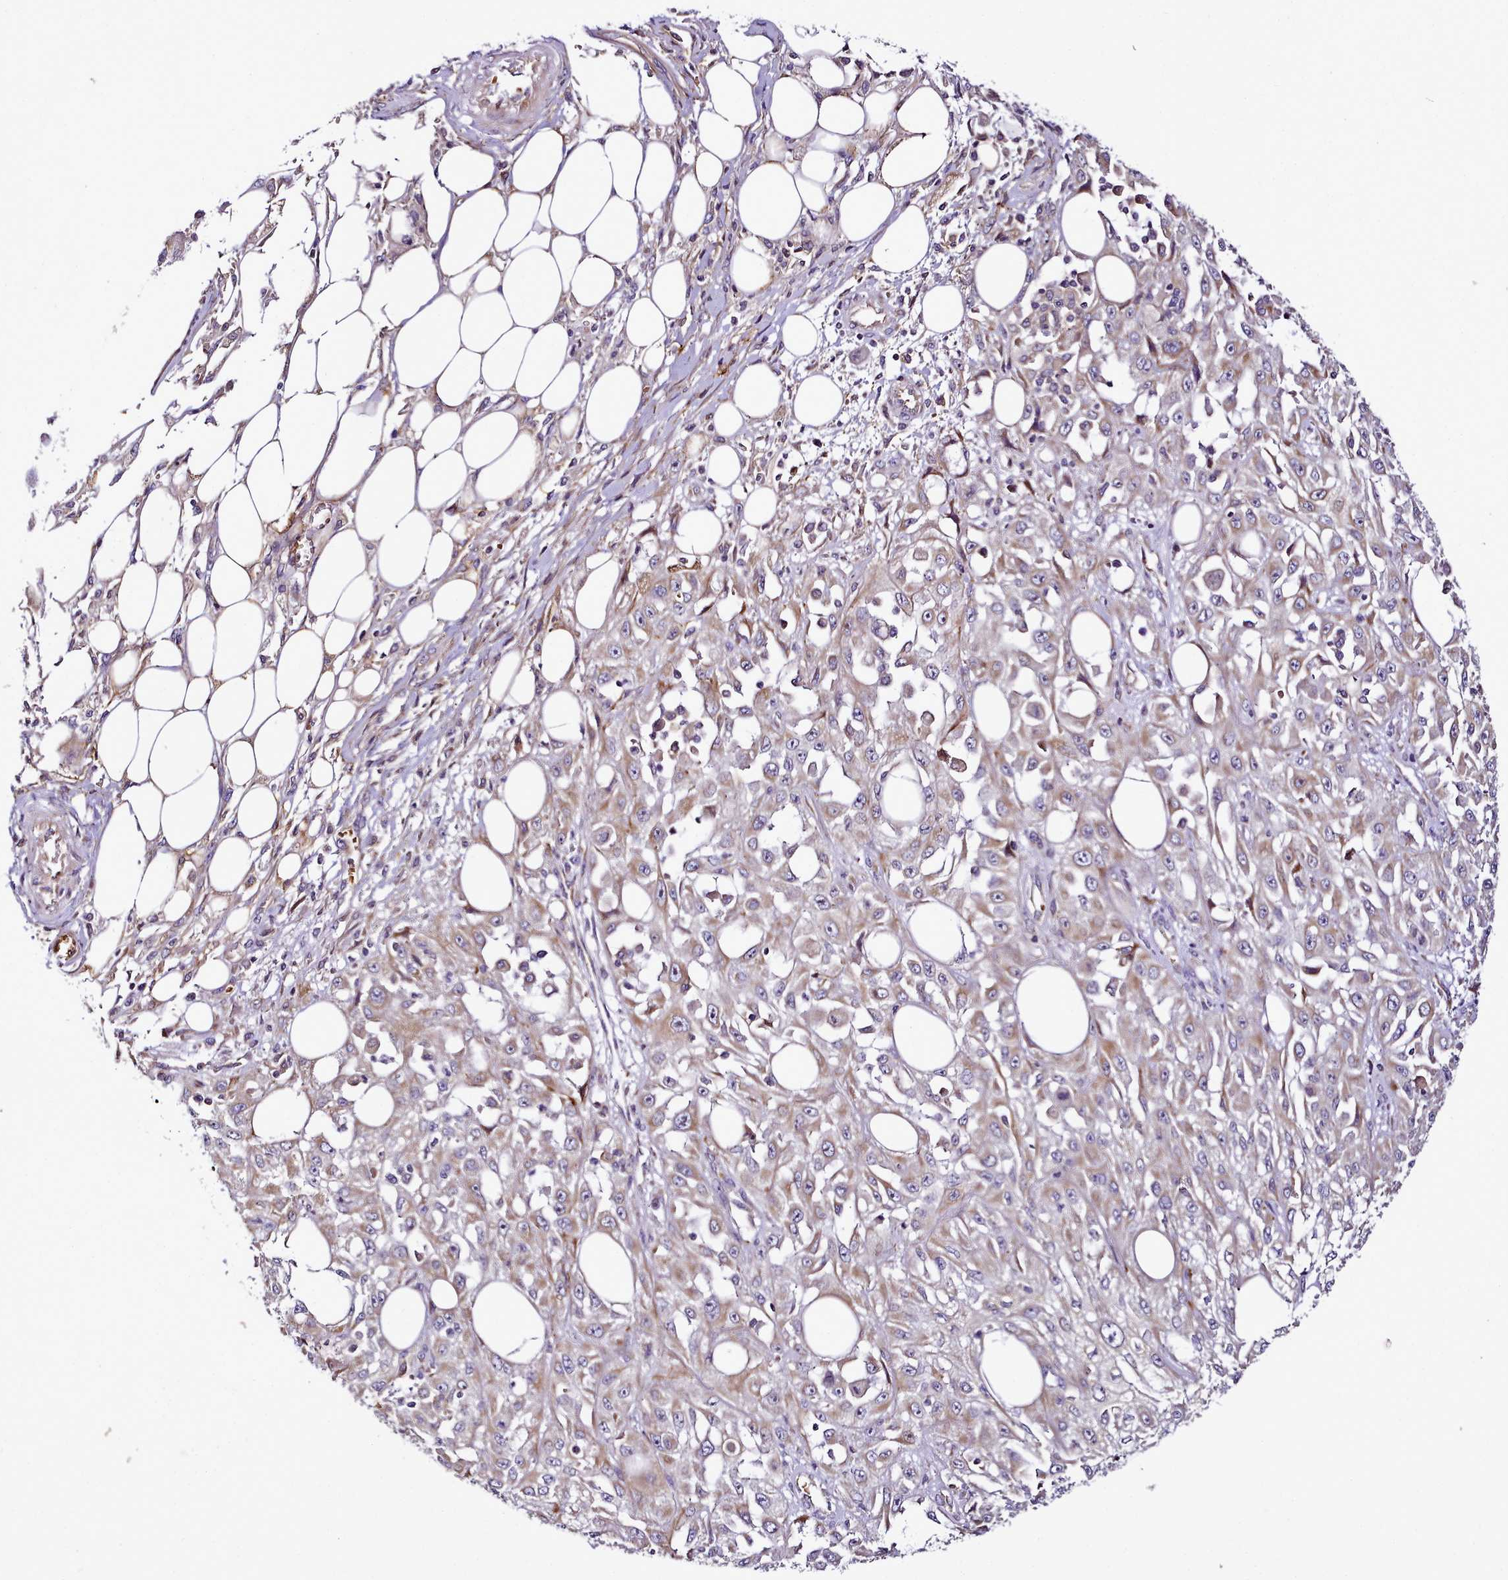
{"staining": {"intensity": "weak", "quantity": ">75%", "location": "cytoplasmic/membranous"}, "tissue": "skin cancer", "cell_type": "Tumor cells", "image_type": "cancer", "snomed": [{"axis": "morphology", "description": "Squamous cell carcinoma, NOS"}, {"axis": "morphology", "description": "Squamous cell carcinoma, metastatic, NOS"}, {"axis": "topography", "description": "Skin"}, {"axis": "topography", "description": "Lymph node"}], "caption": "A low amount of weak cytoplasmic/membranous positivity is identified in approximately >75% of tumor cells in squamous cell carcinoma (skin) tissue.", "gene": "NBPF1", "patient": {"sex": "male", "age": 75}}